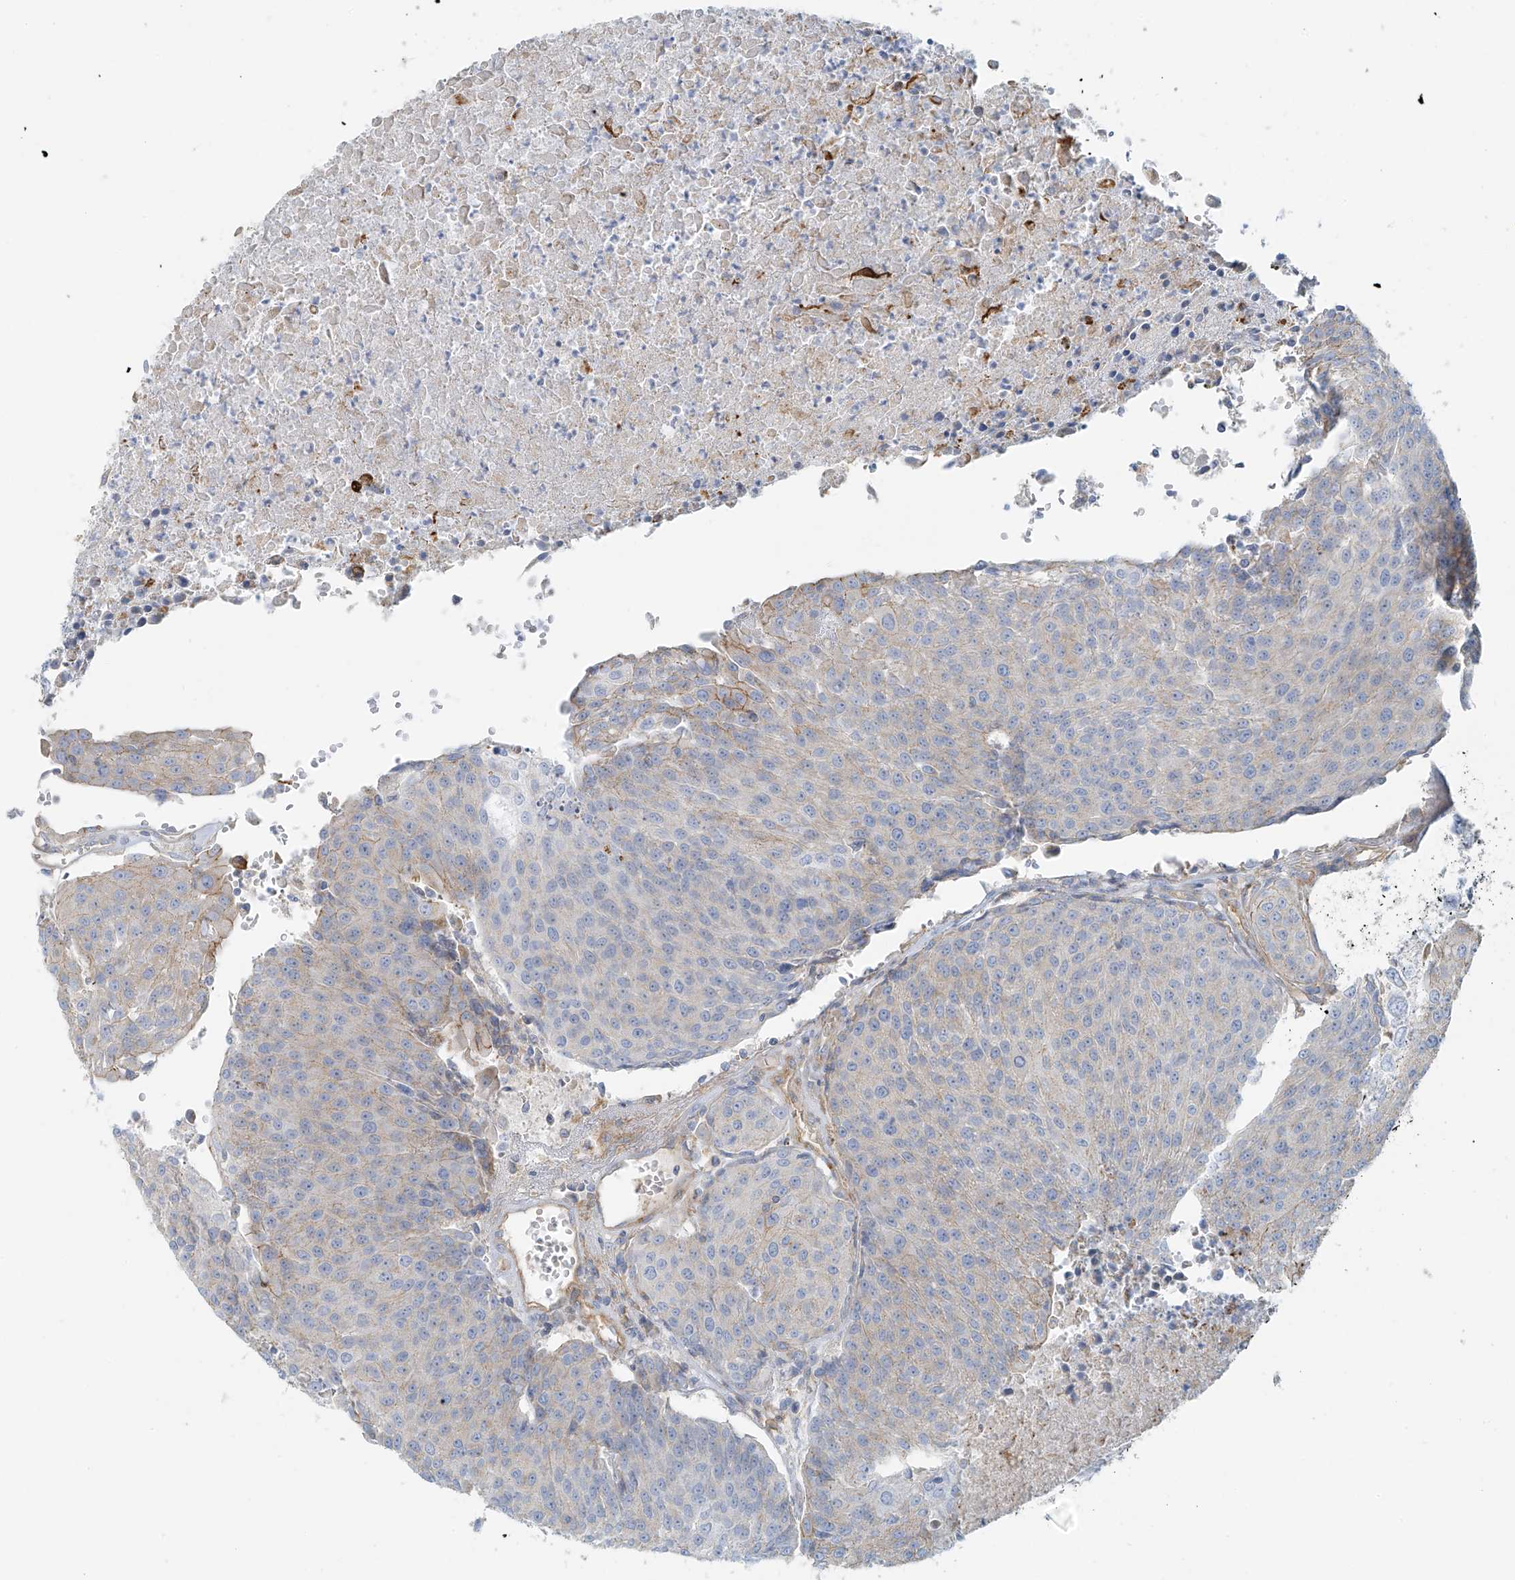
{"staining": {"intensity": "negative", "quantity": "none", "location": "none"}, "tissue": "urothelial cancer", "cell_type": "Tumor cells", "image_type": "cancer", "snomed": [{"axis": "morphology", "description": "Urothelial carcinoma, High grade"}, {"axis": "topography", "description": "Urinary bladder"}], "caption": "Tumor cells are negative for protein expression in human high-grade urothelial carcinoma.", "gene": "VAMP5", "patient": {"sex": "female", "age": 85}}